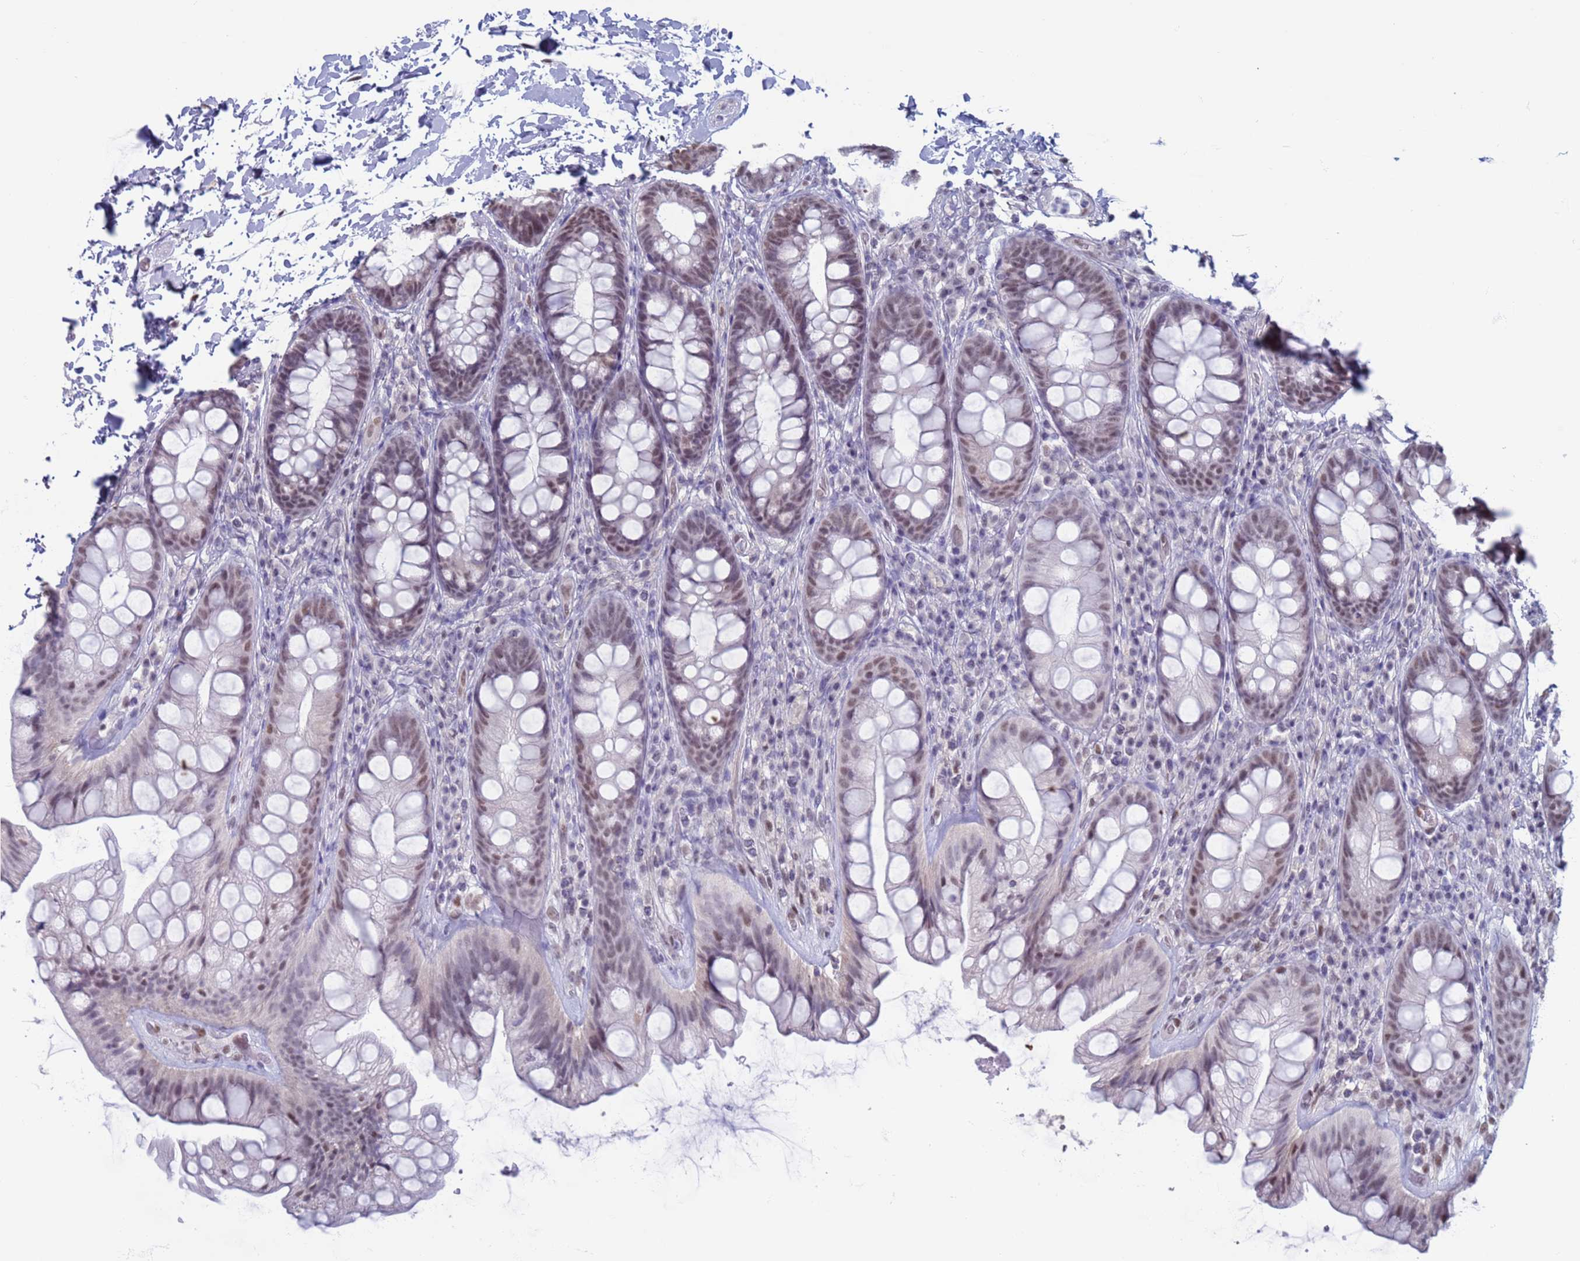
{"staining": {"intensity": "weak", "quantity": "25%-75%", "location": "nuclear"}, "tissue": "rectum", "cell_type": "Glandular cells", "image_type": "normal", "snomed": [{"axis": "morphology", "description": "Normal tissue, NOS"}, {"axis": "topography", "description": "Rectum"}], "caption": "DAB (3,3'-diaminobenzidine) immunohistochemical staining of benign rectum shows weak nuclear protein expression in about 25%-75% of glandular cells. The staining was performed using DAB, with brown indicating positive protein expression. Nuclei are stained blue with hematoxylin.", "gene": "SAE1", "patient": {"sex": "male", "age": 74}}